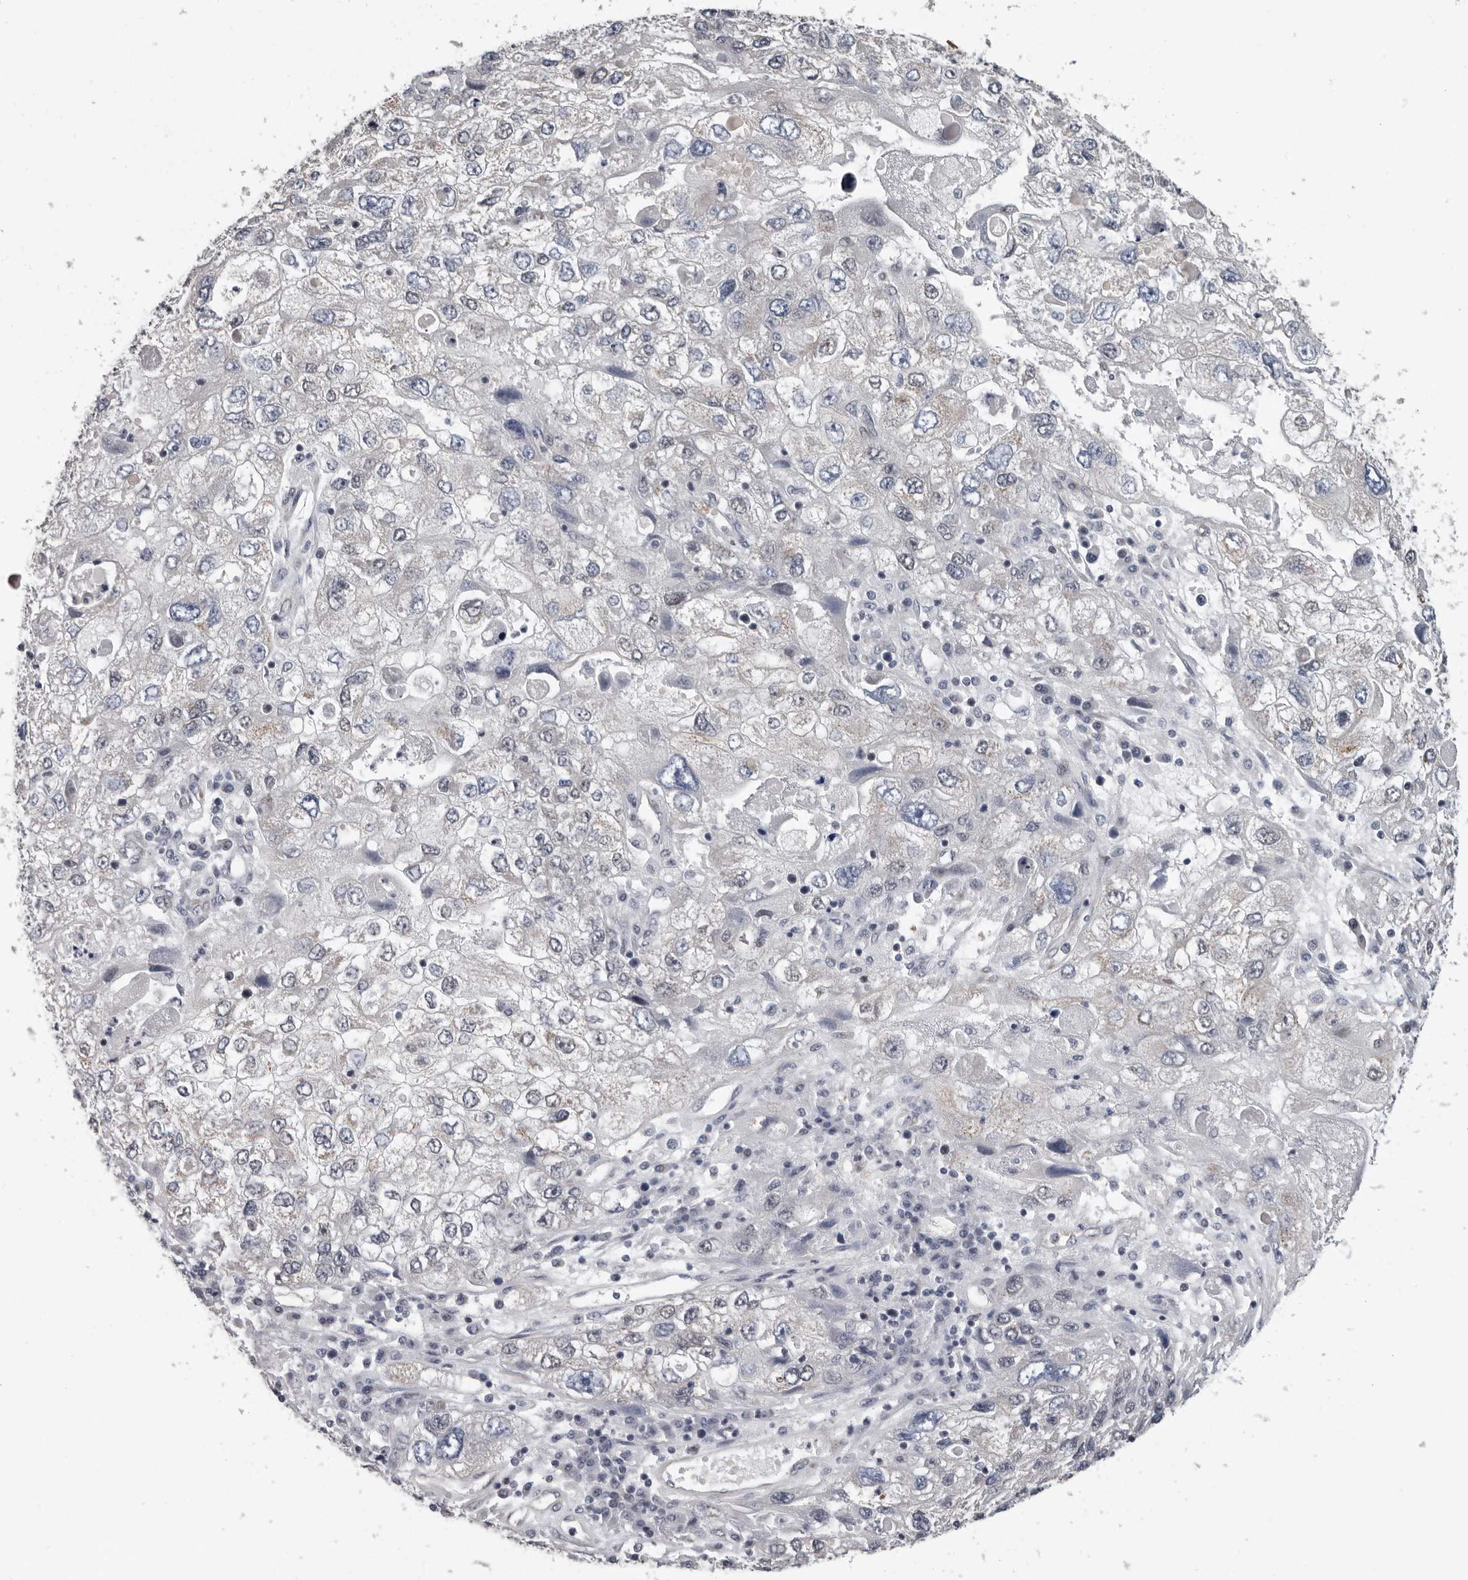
{"staining": {"intensity": "negative", "quantity": "none", "location": "none"}, "tissue": "endometrial cancer", "cell_type": "Tumor cells", "image_type": "cancer", "snomed": [{"axis": "morphology", "description": "Adenocarcinoma, NOS"}, {"axis": "topography", "description": "Endometrium"}], "caption": "Endometrial cancer (adenocarcinoma) was stained to show a protein in brown. There is no significant expression in tumor cells. Nuclei are stained in blue.", "gene": "RALGPS2", "patient": {"sex": "female", "age": 49}}